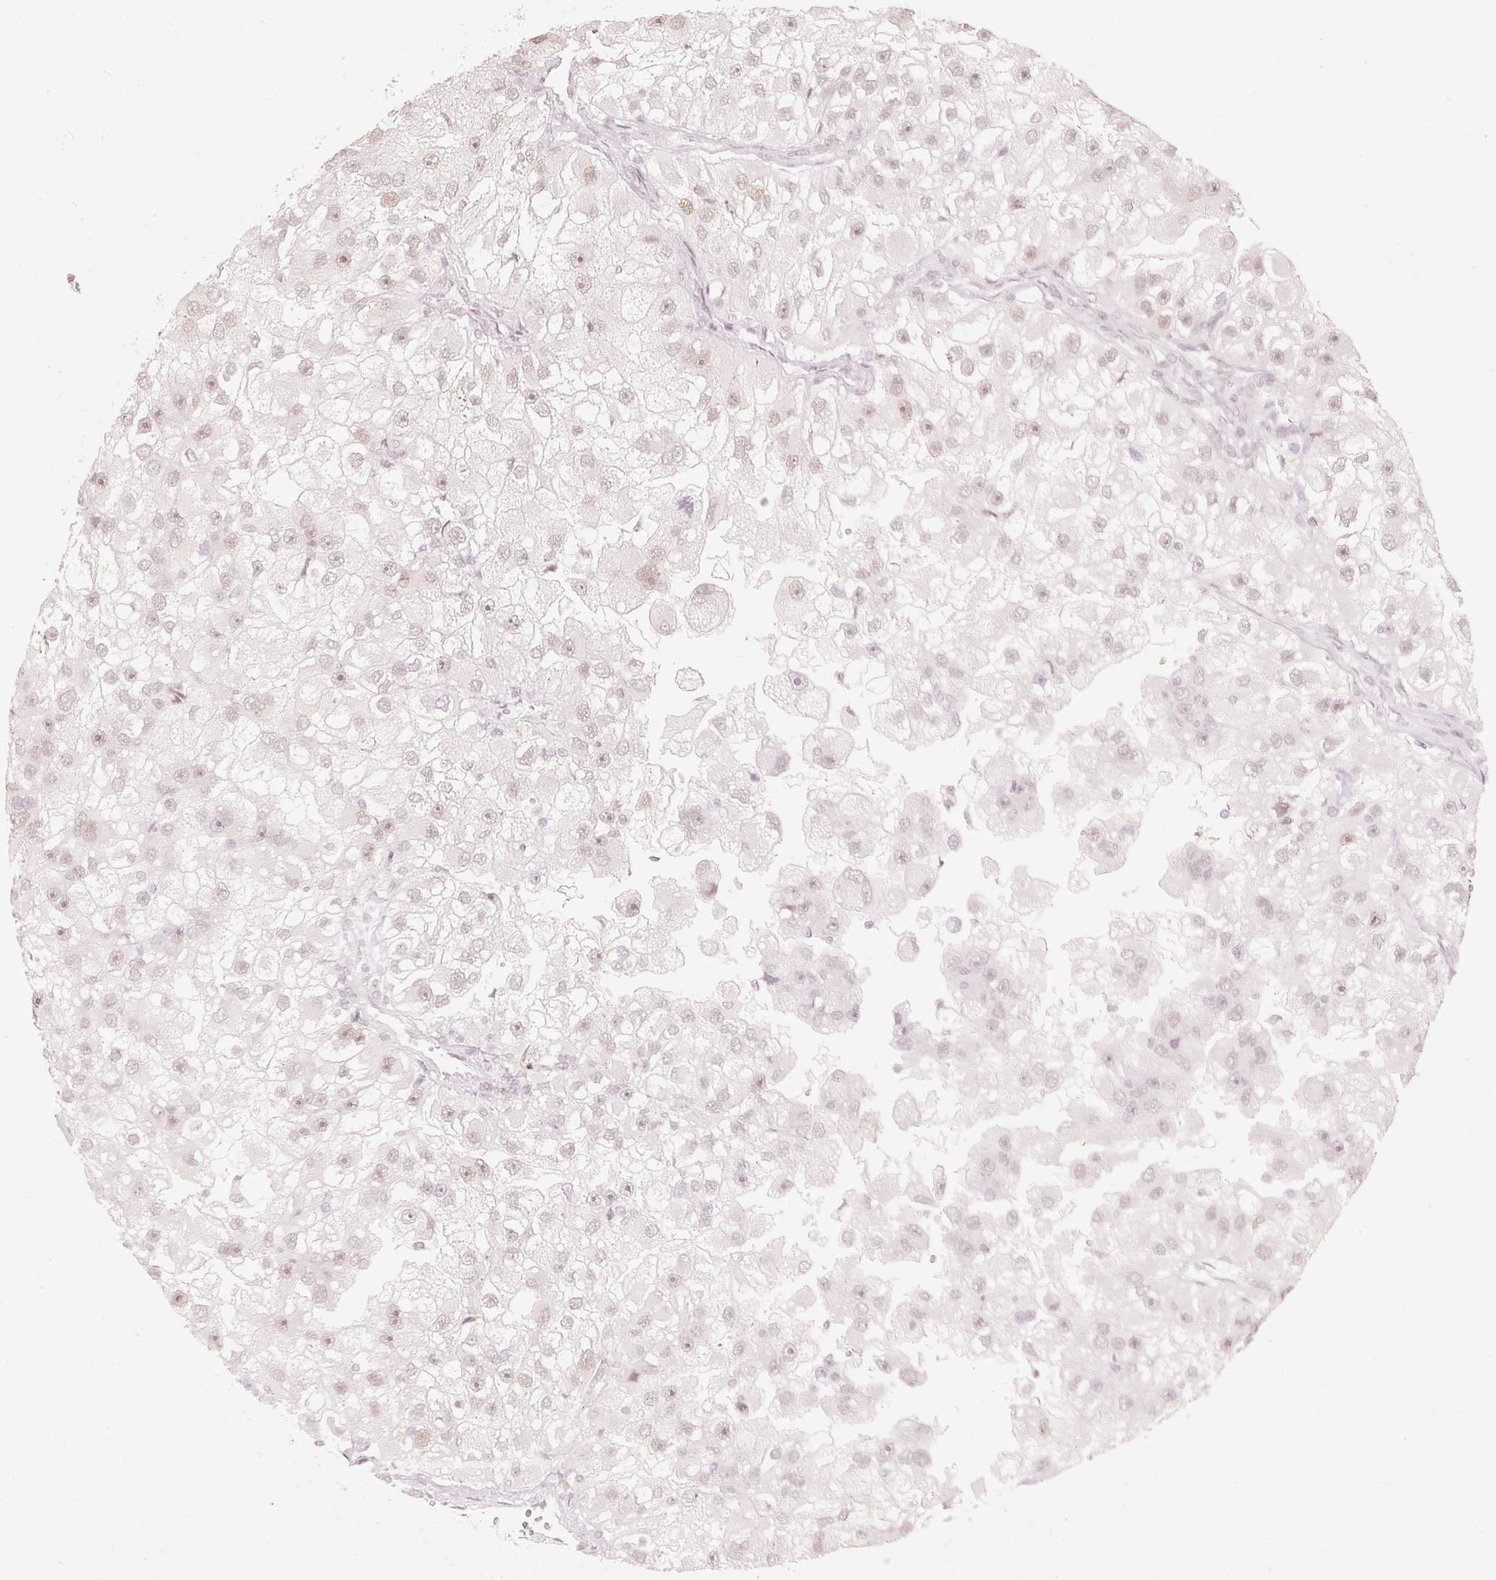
{"staining": {"intensity": "negative", "quantity": "none", "location": "none"}, "tissue": "renal cancer", "cell_type": "Tumor cells", "image_type": "cancer", "snomed": [{"axis": "morphology", "description": "Adenocarcinoma, NOS"}, {"axis": "topography", "description": "Kidney"}], "caption": "Immunohistochemistry image of neoplastic tissue: renal adenocarcinoma stained with DAB (3,3'-diaminobenzidine) exhibits no significant protein staining in tumor cells.", "gene": "PPP1R10", "patient": {"sex": "male", "age": 63}}